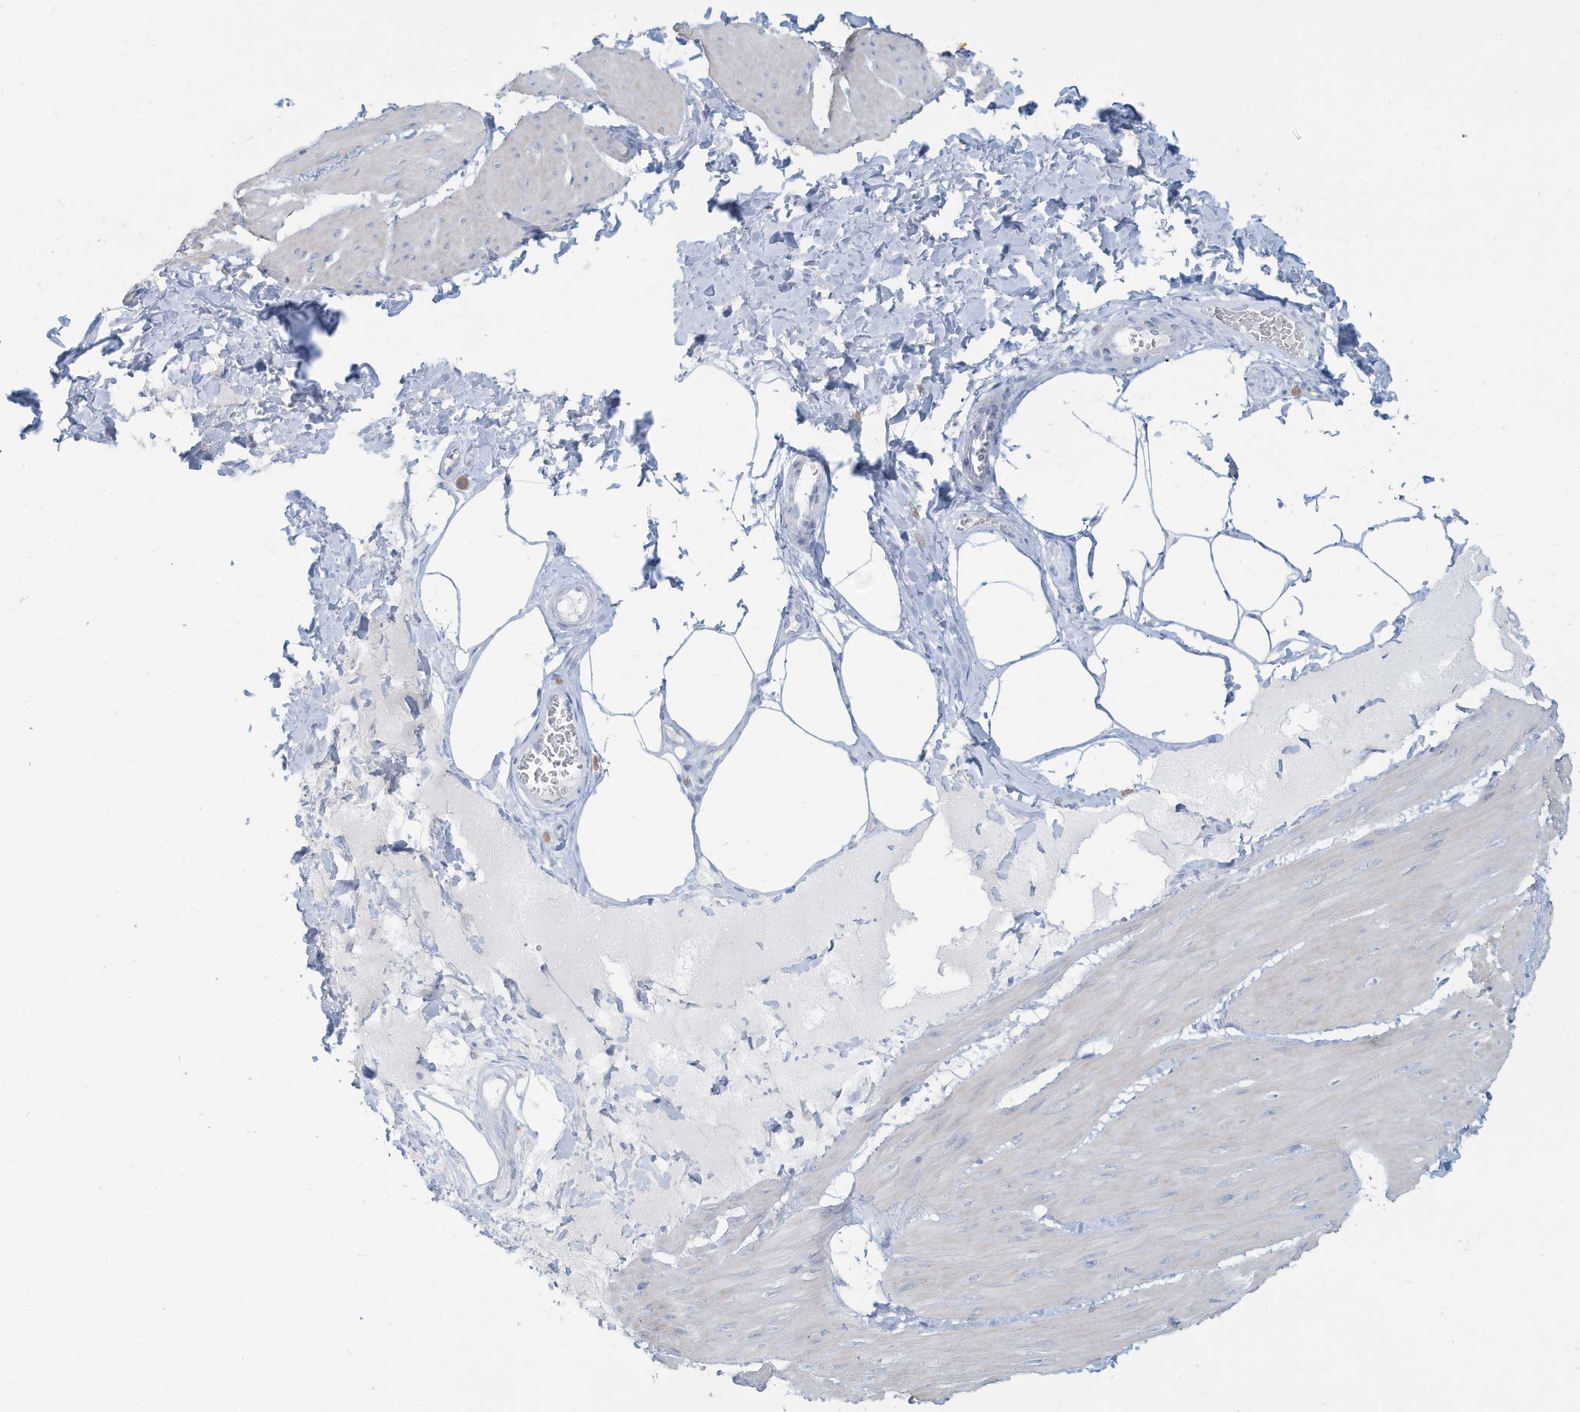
{"staining": {"intensity": "negative", "quantity": "none", "location": "none"}, "tissue": "smooth muscle", "cell_type": "Smooth muscle cells", "image_type": "normal", "snomed": [{"axis": "morphology", "description": "Urothelial carcinoma, High grade"}, {"axis": "topography", "description": "Urinary bladder"}], "caption": "Image shows no protein positivity in smooth muscle cells of unremarkable smooth muscle.", "gene": "ERI2", "patient": {"sex": "male", "age": 46}}